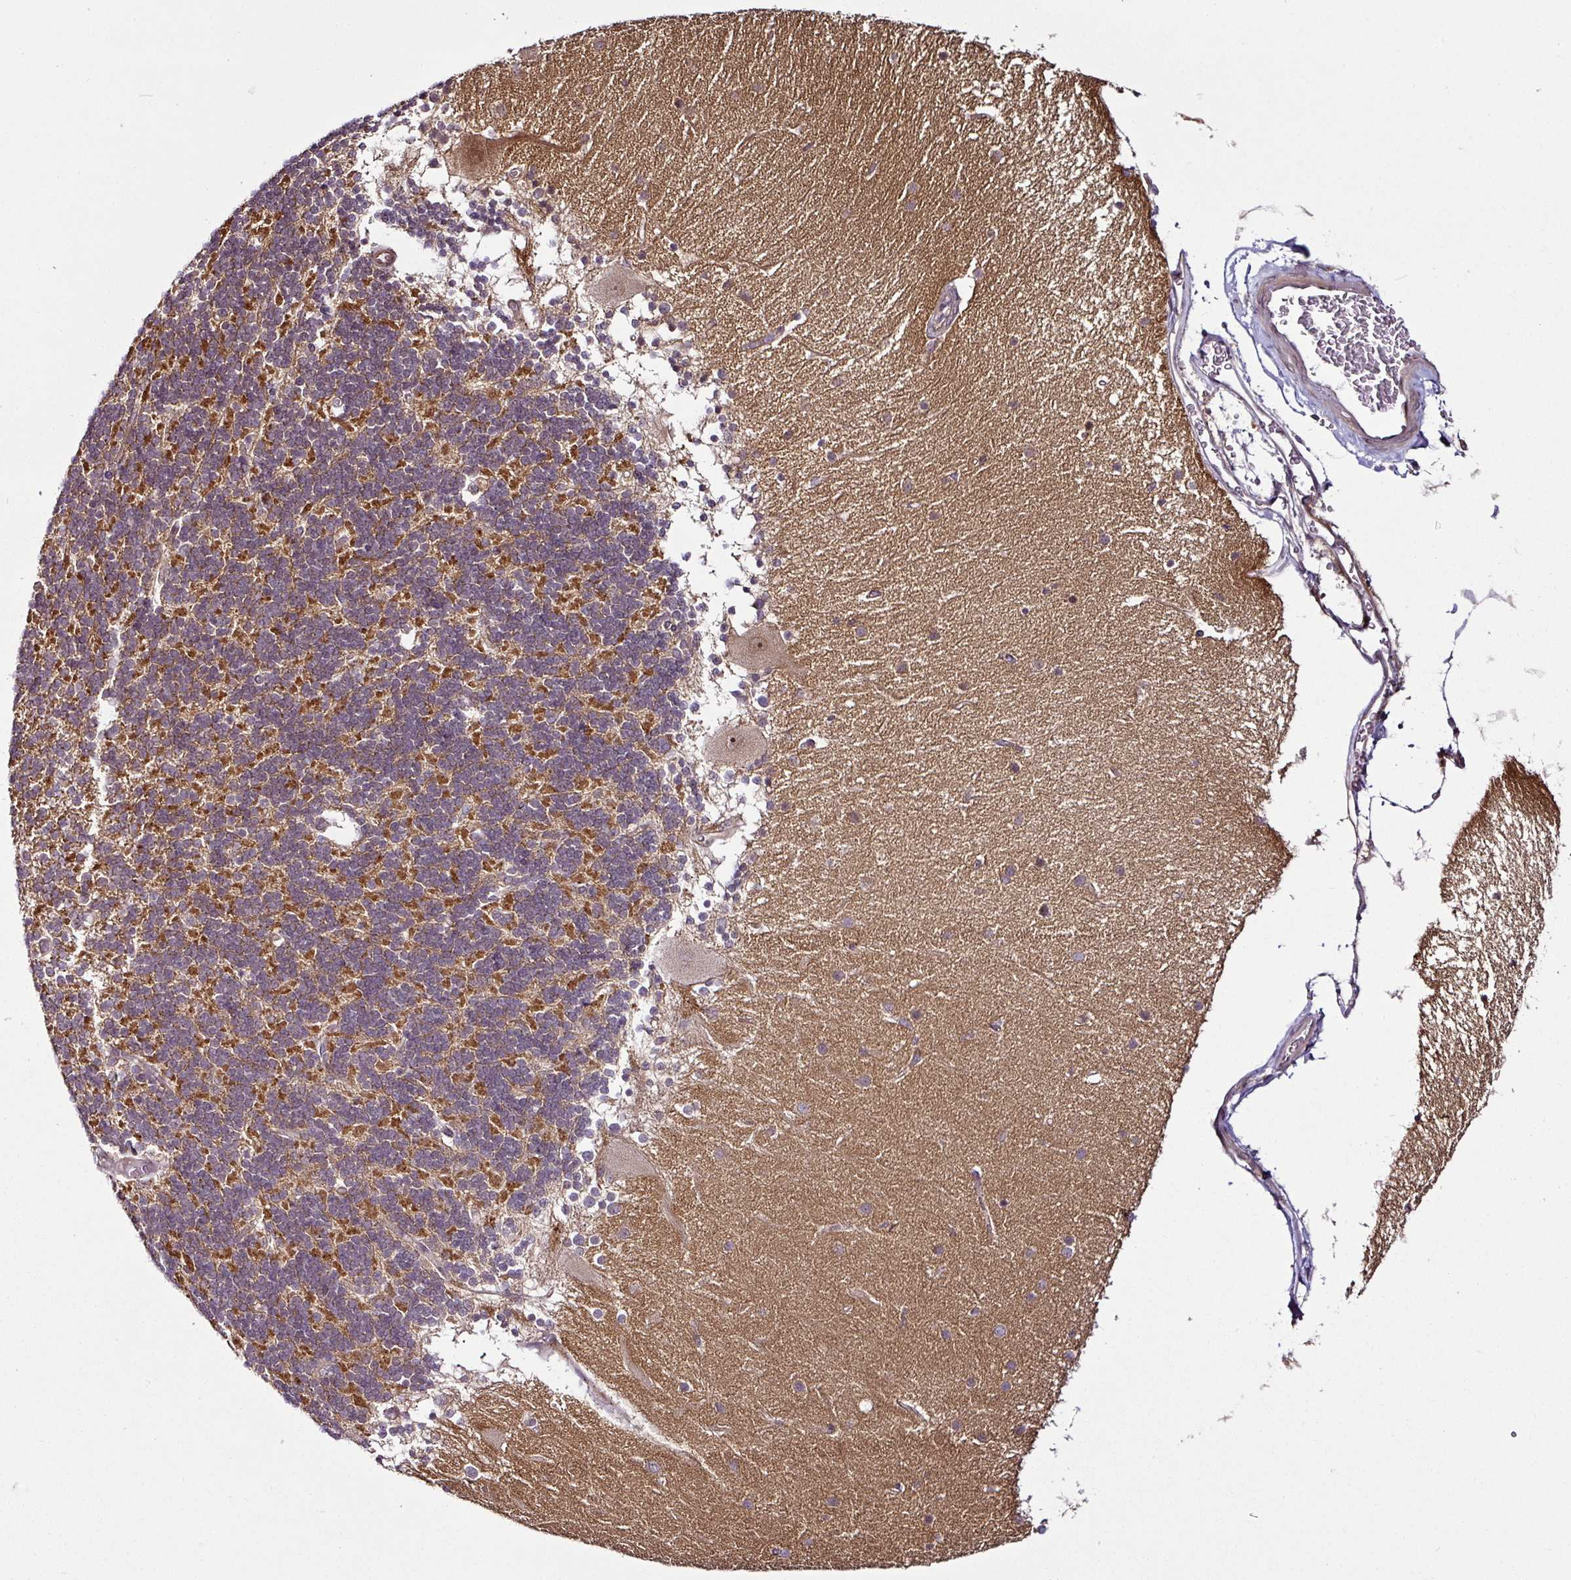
{"staining": {"intensity": "strong", "quantity": "25%-75%", "location": "cytoplasmic/membranous"}, "tissue": "cerebellum", "cell_type": "Cells in granular layer", "image_type": "normal", "snomed": [{"axis": "morphology", "description": "Normal tissue, NOS"}, {"axis": "topography", "description": "Cerebellum"}], "caption": "Protein expression analysis of benign cerebellum shows strong cytoplasmic/membranous expression in approximately 25%-75% of cells in granular layer. (brown staining indicates protein expression, while blue staining denotes nuclei).", "gene": "DCAF13", "patient": {"sex": "female", "age": 54}}